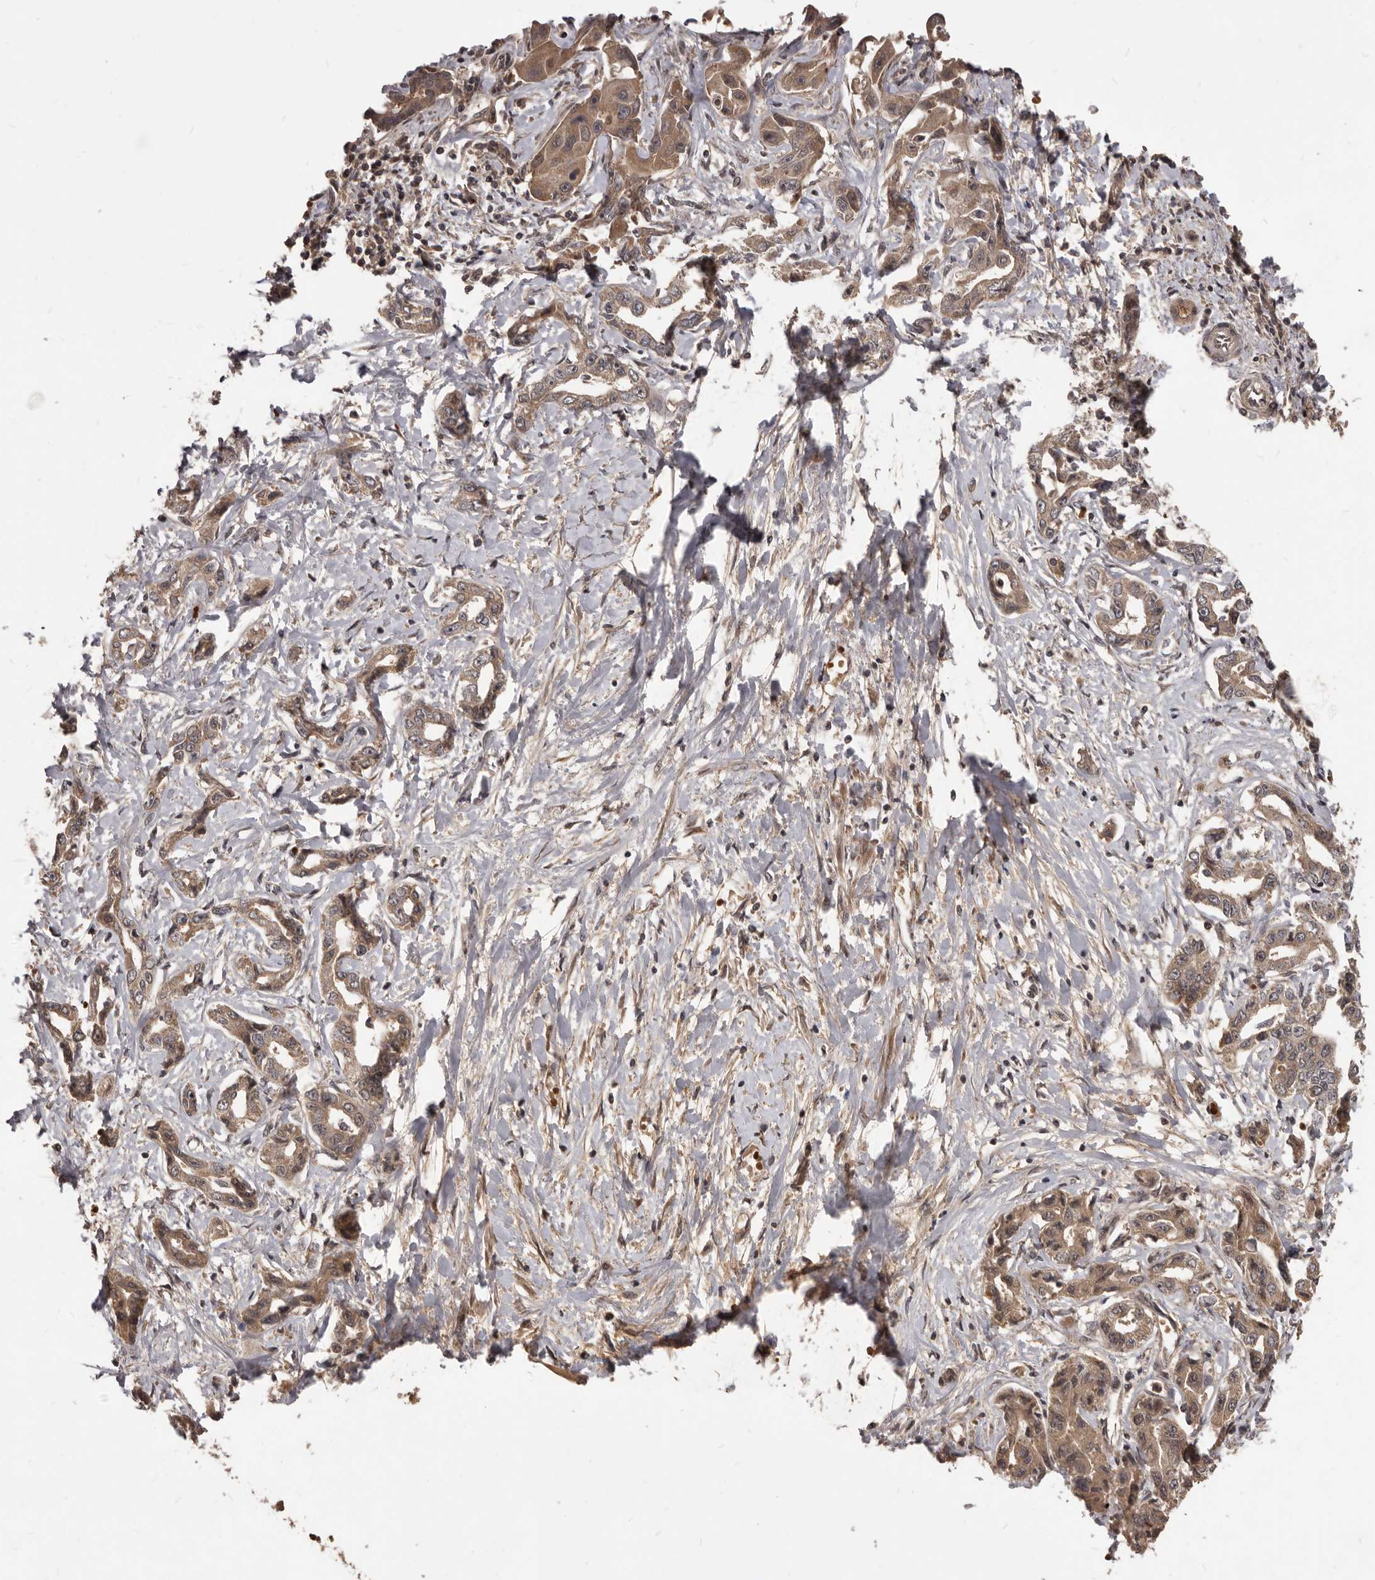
{"staining": {"intensity": "moderate", "quantity": ">75%", "location": "cytoplasmic/membranous"}, "tissue": "liver cancer", "cell_type": "Tumor cells", "image_type": "cancer", "snomed": [{"axis": "morphology", "description": "Cholangiocarcinoma"}, {"axis": "topography", "description": "Liver"}], "caption": "Immunohistochemical staining of human liver cholangiocarcinoma shows moderate cytoplasmic/membranous protein expression in approximately >75% of tumor cells.", "gene": "GABPB2", "patient": {"sex": "male", "age": 59}}